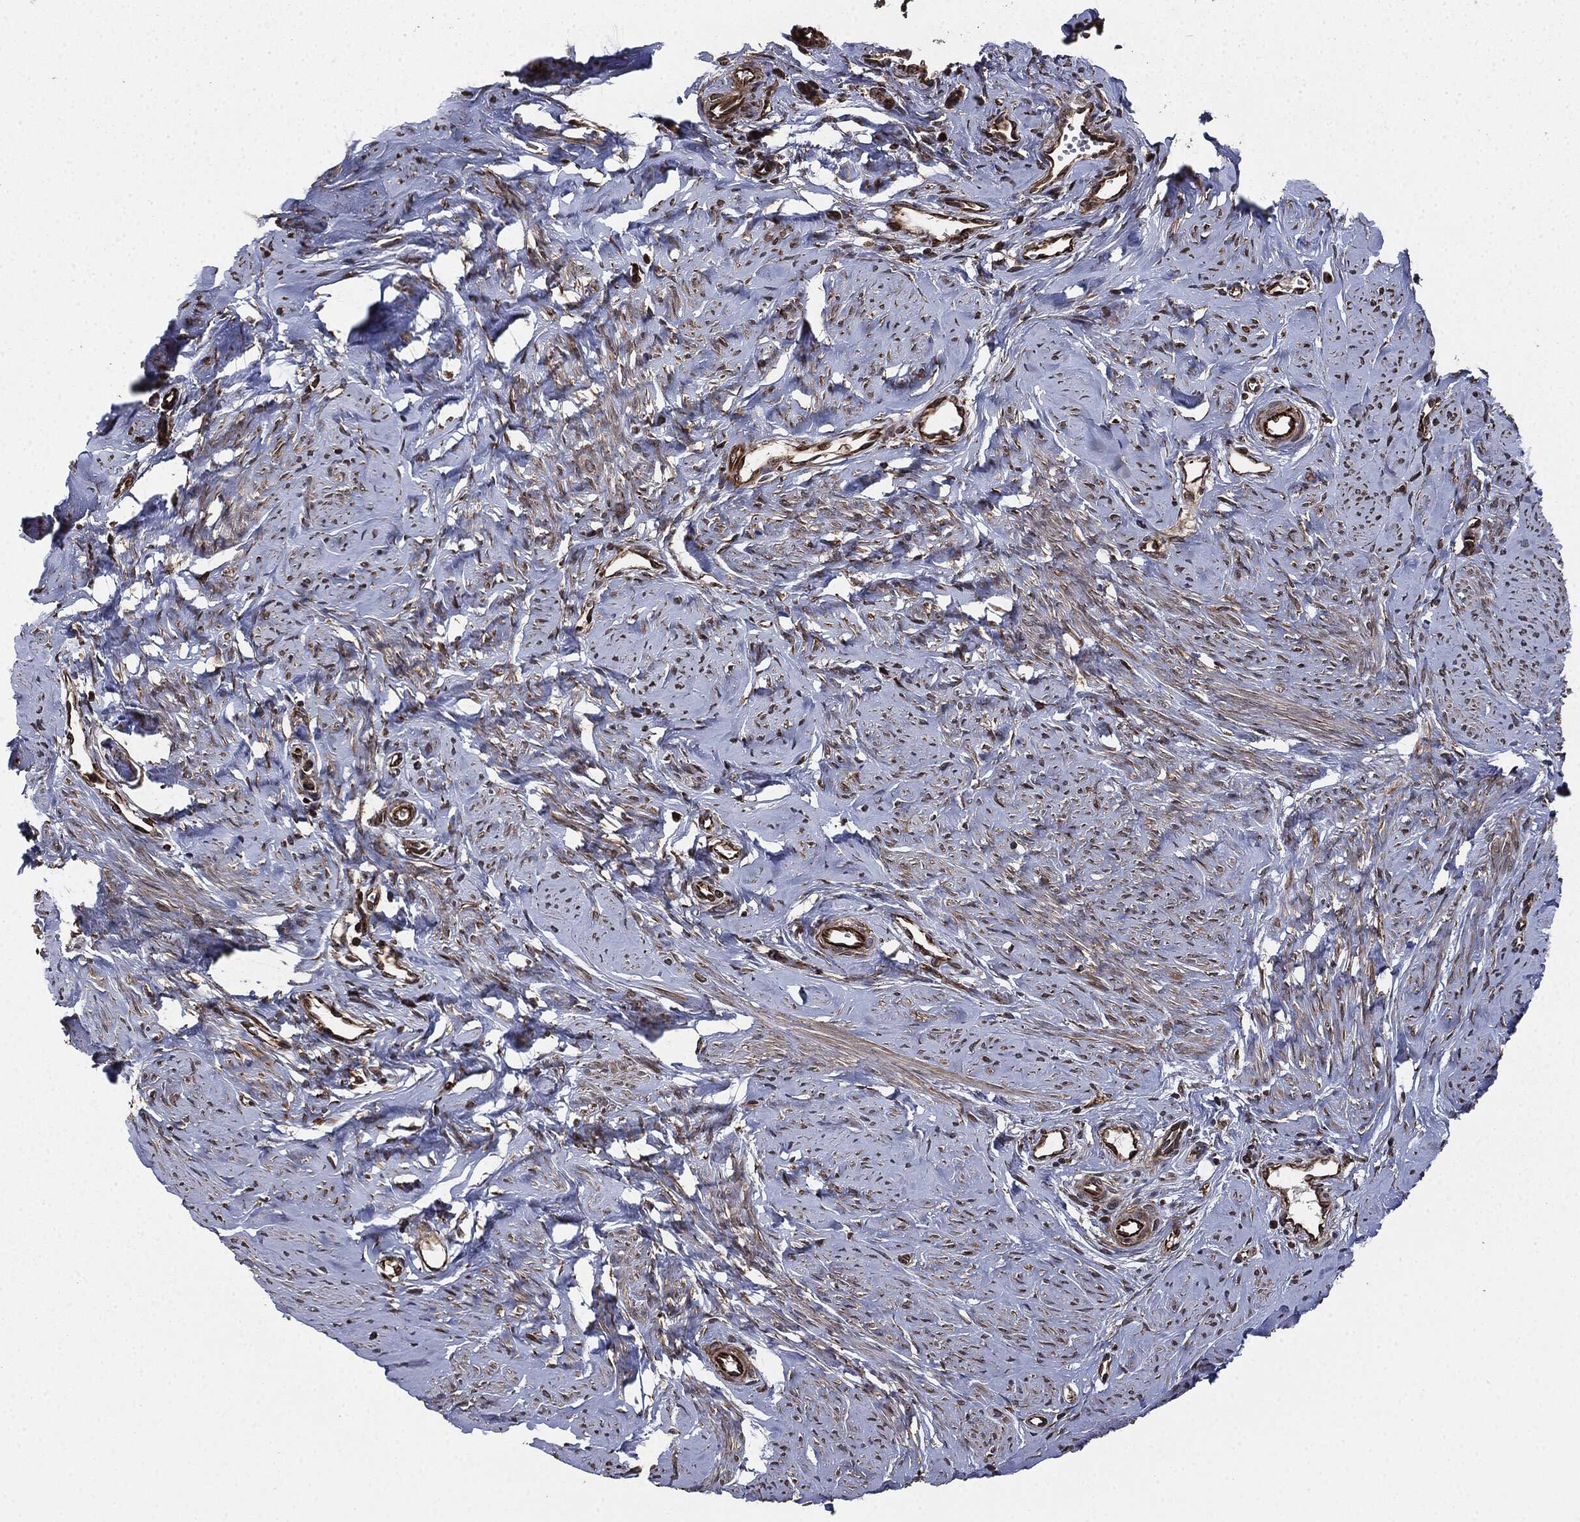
{"staining": {"intensity": "weak", "quantity": "25%-75%", "location": "cytoplasmic/membranous"}, "tissue": "smooth muscle", "cell_type": "Smooth muscle cells", "image_type": "normal", "snomed": [{"axis": "morphology", "description": "Normal tissue, NOS"}, {"axis": "topography", "description": "Smooth muscle"}], "caption": "Unremarkable smooth muscle was stained to show a protein in brown. There is low levels of weak cytoplasmic/membranous positivity in about 25%-75% of smooth muscle cells.", "gene": "RAP1GDS1", "patient": {"sex": "female", "age": 48}}